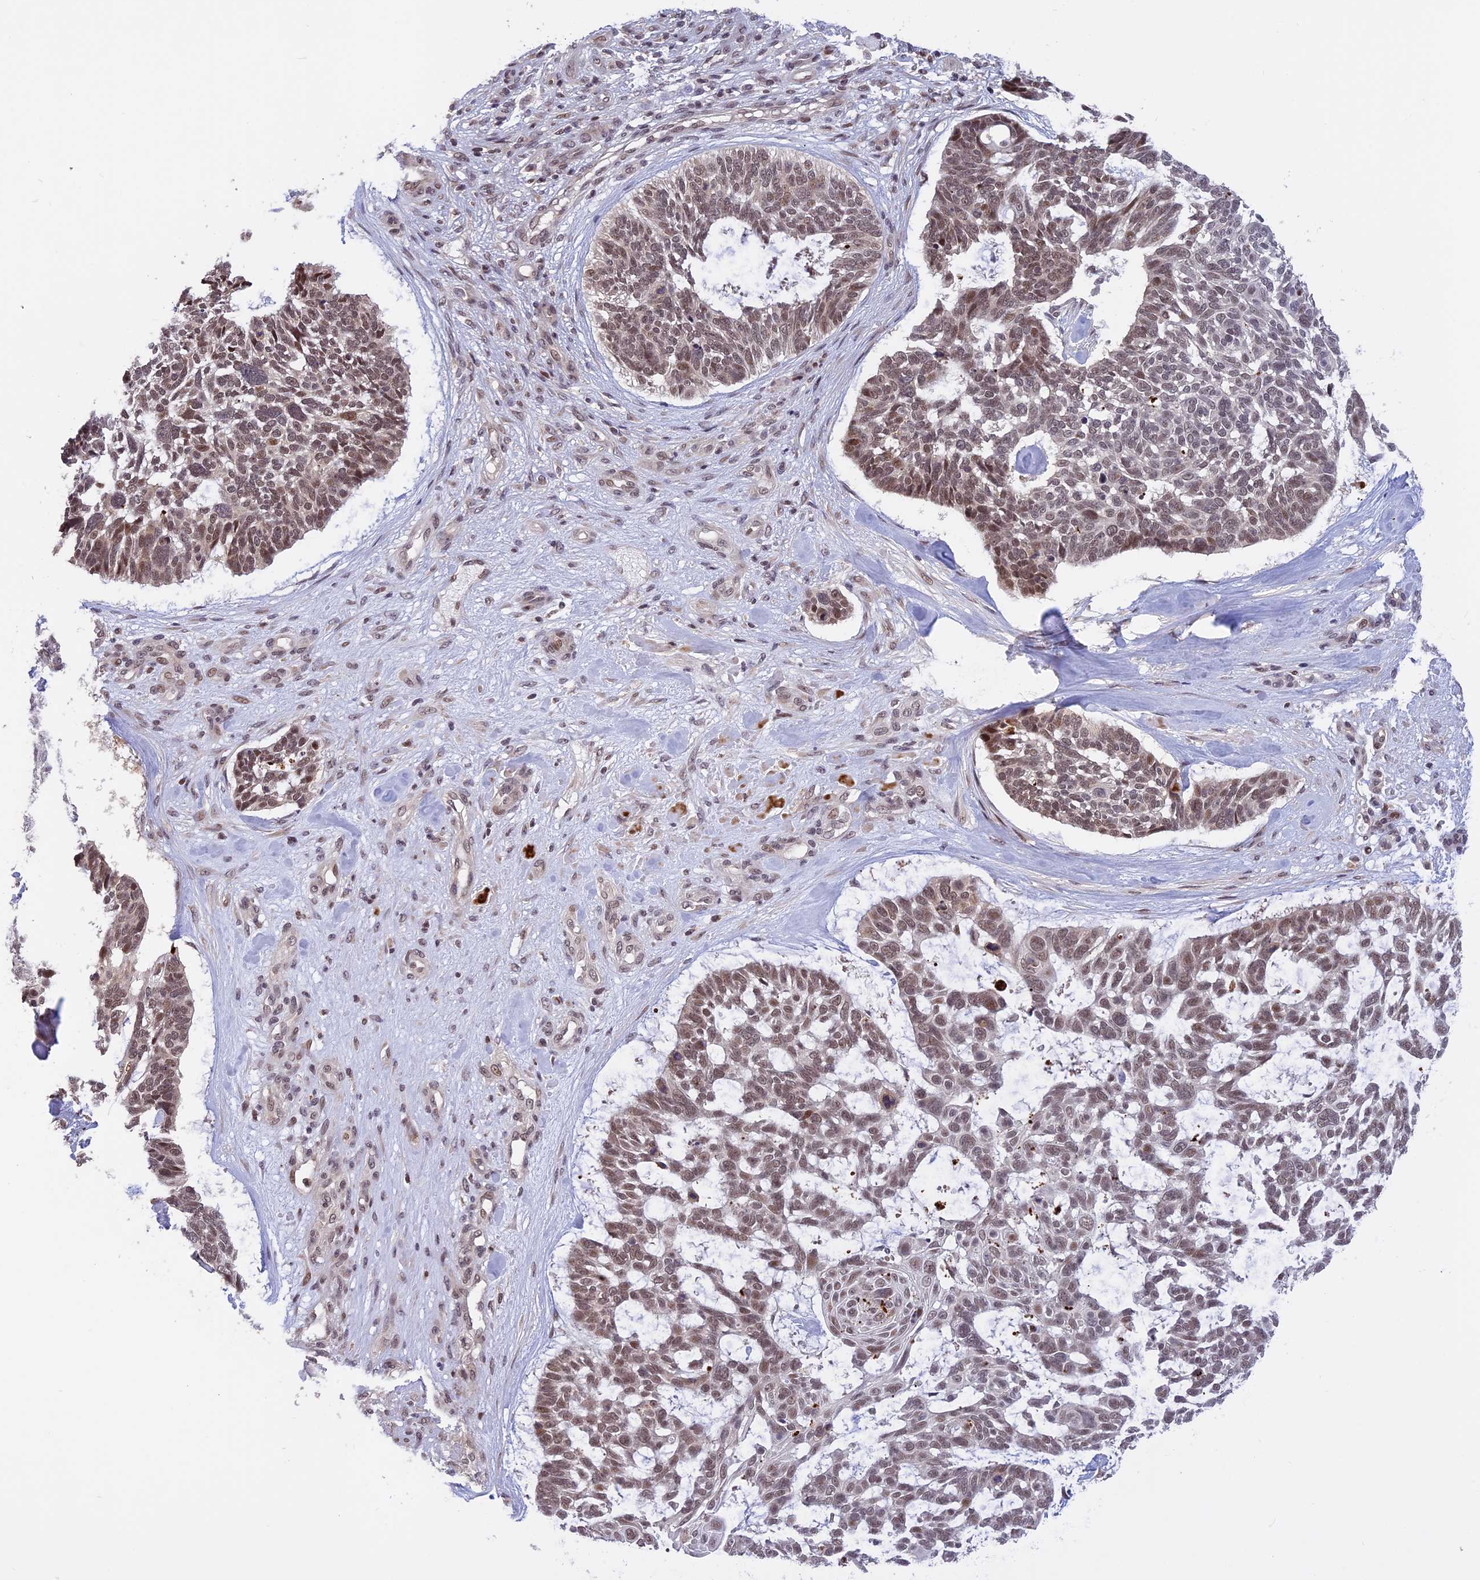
{"staining": {"intensity": "moderate", "quantity": ">75%", "location": "nuclear"}, "tissue": "skin cancer", "cell_type": "Tumor cells", "image_type": "cancer", "snomed": [{"axis": "morphology", "description": "Basal cell carcinoma"}, {"axis": "topography", "description": "Skin"}], "caption": "Approximately >75% of tumor cells in human skin cancer display moderate nuclear protein positivity as visualized by brown immunohistochemical staining.", "gene": "POLR2C", "patient": {"sex": "male", "age": 88}}